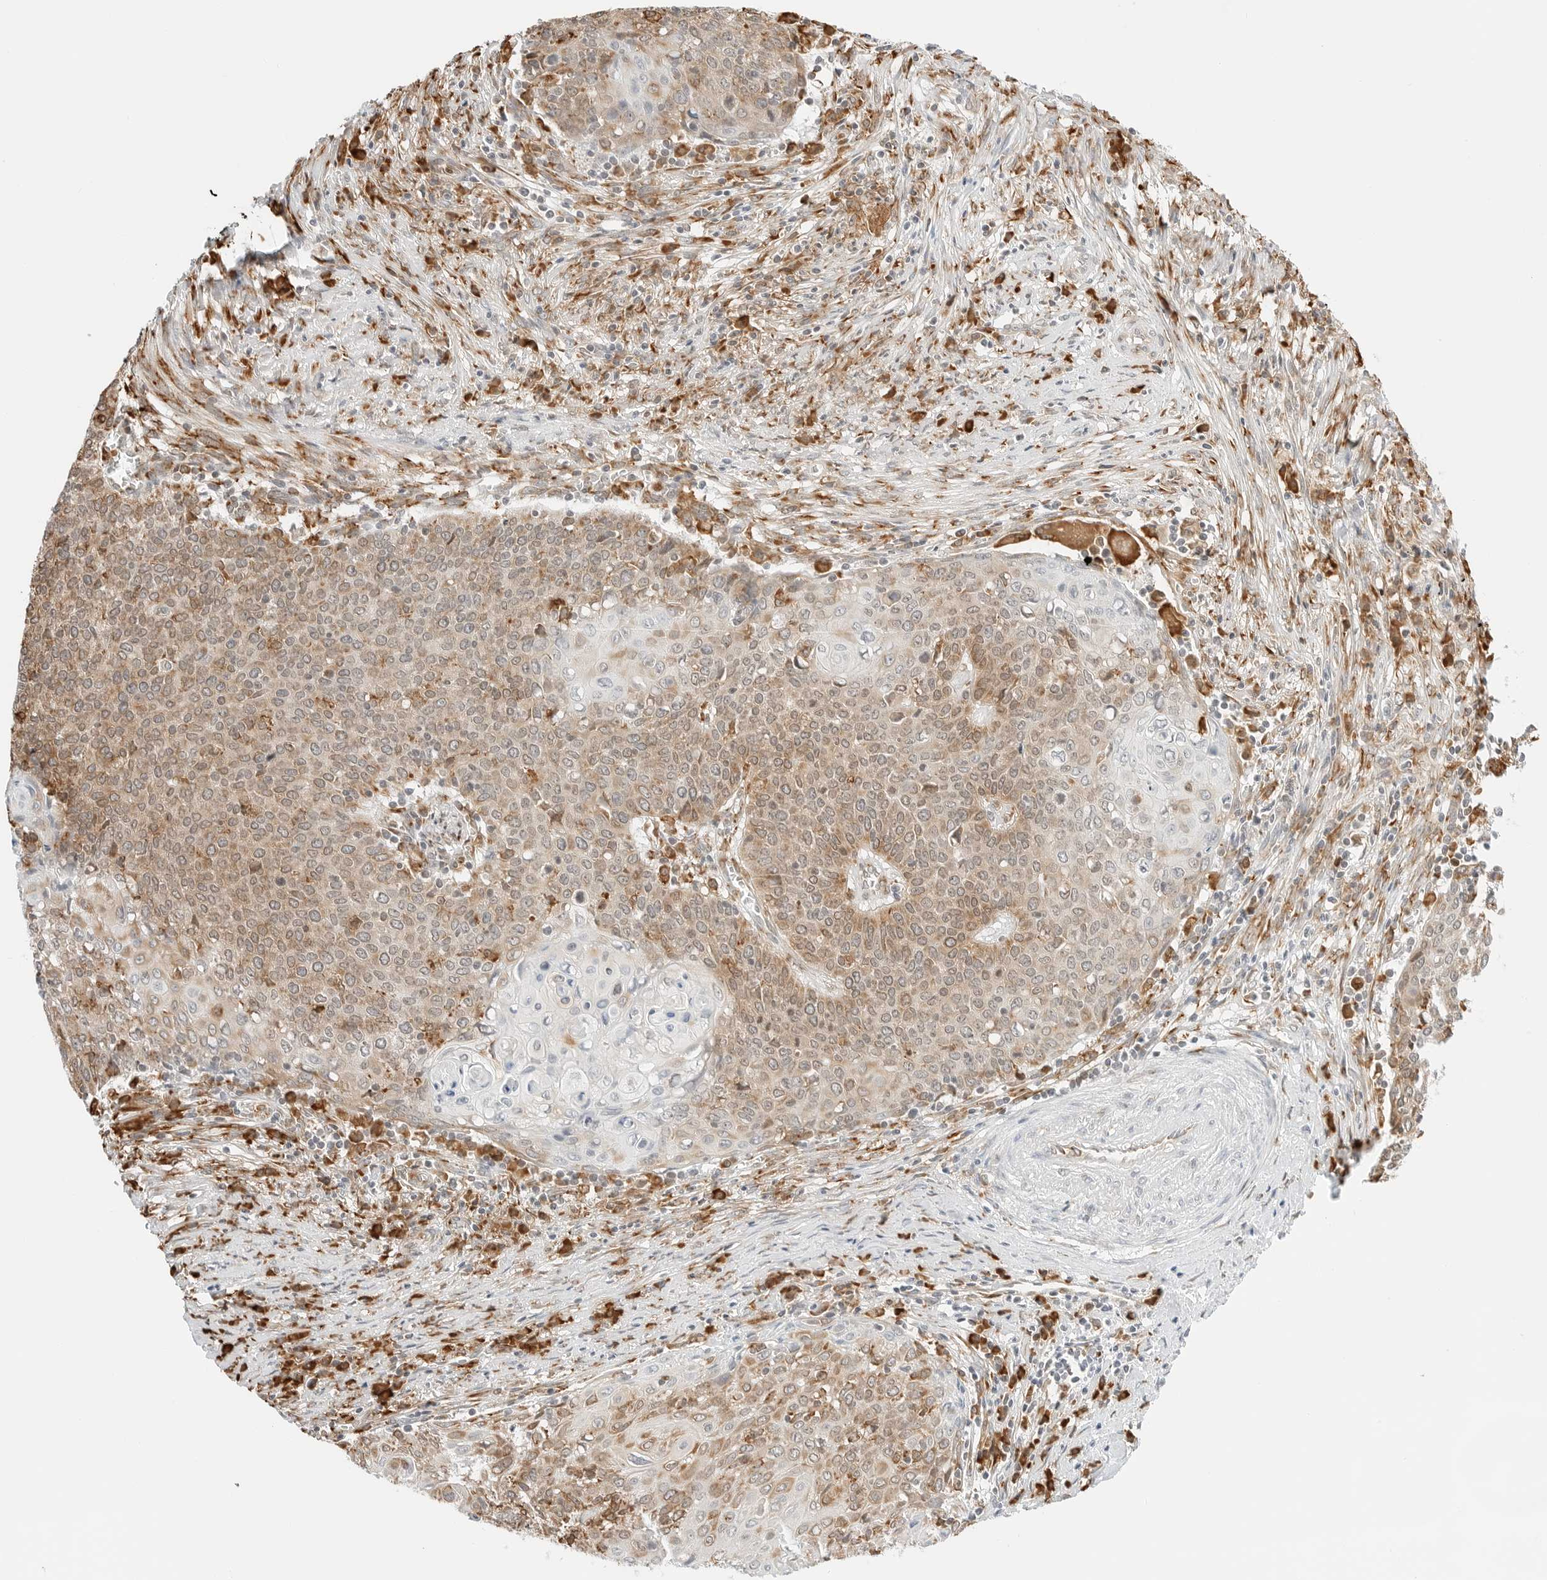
{"staining": {"intensity": "moderate", "quantity": "25%-75%", "location": "cytoplasmic/membranous"}, "tissue": "cervical cancer", "cell_type": "Tumor cells", "image_type": "cancer", "snomed": [{"axis": "morphology", "description": "Squamous cell carcinoma, NOS"}, {"axis": "topography", "description": "Cervix"}], "caption": "Human squamous cell carcinoma (cervical) stained with a brown dye exhibits moderate cytoplasmic/membranous positive staining in approximately 25%-75% of tumor cells.", "gene": "THEM4", "patient": {"sex": "female", "age": 39}}